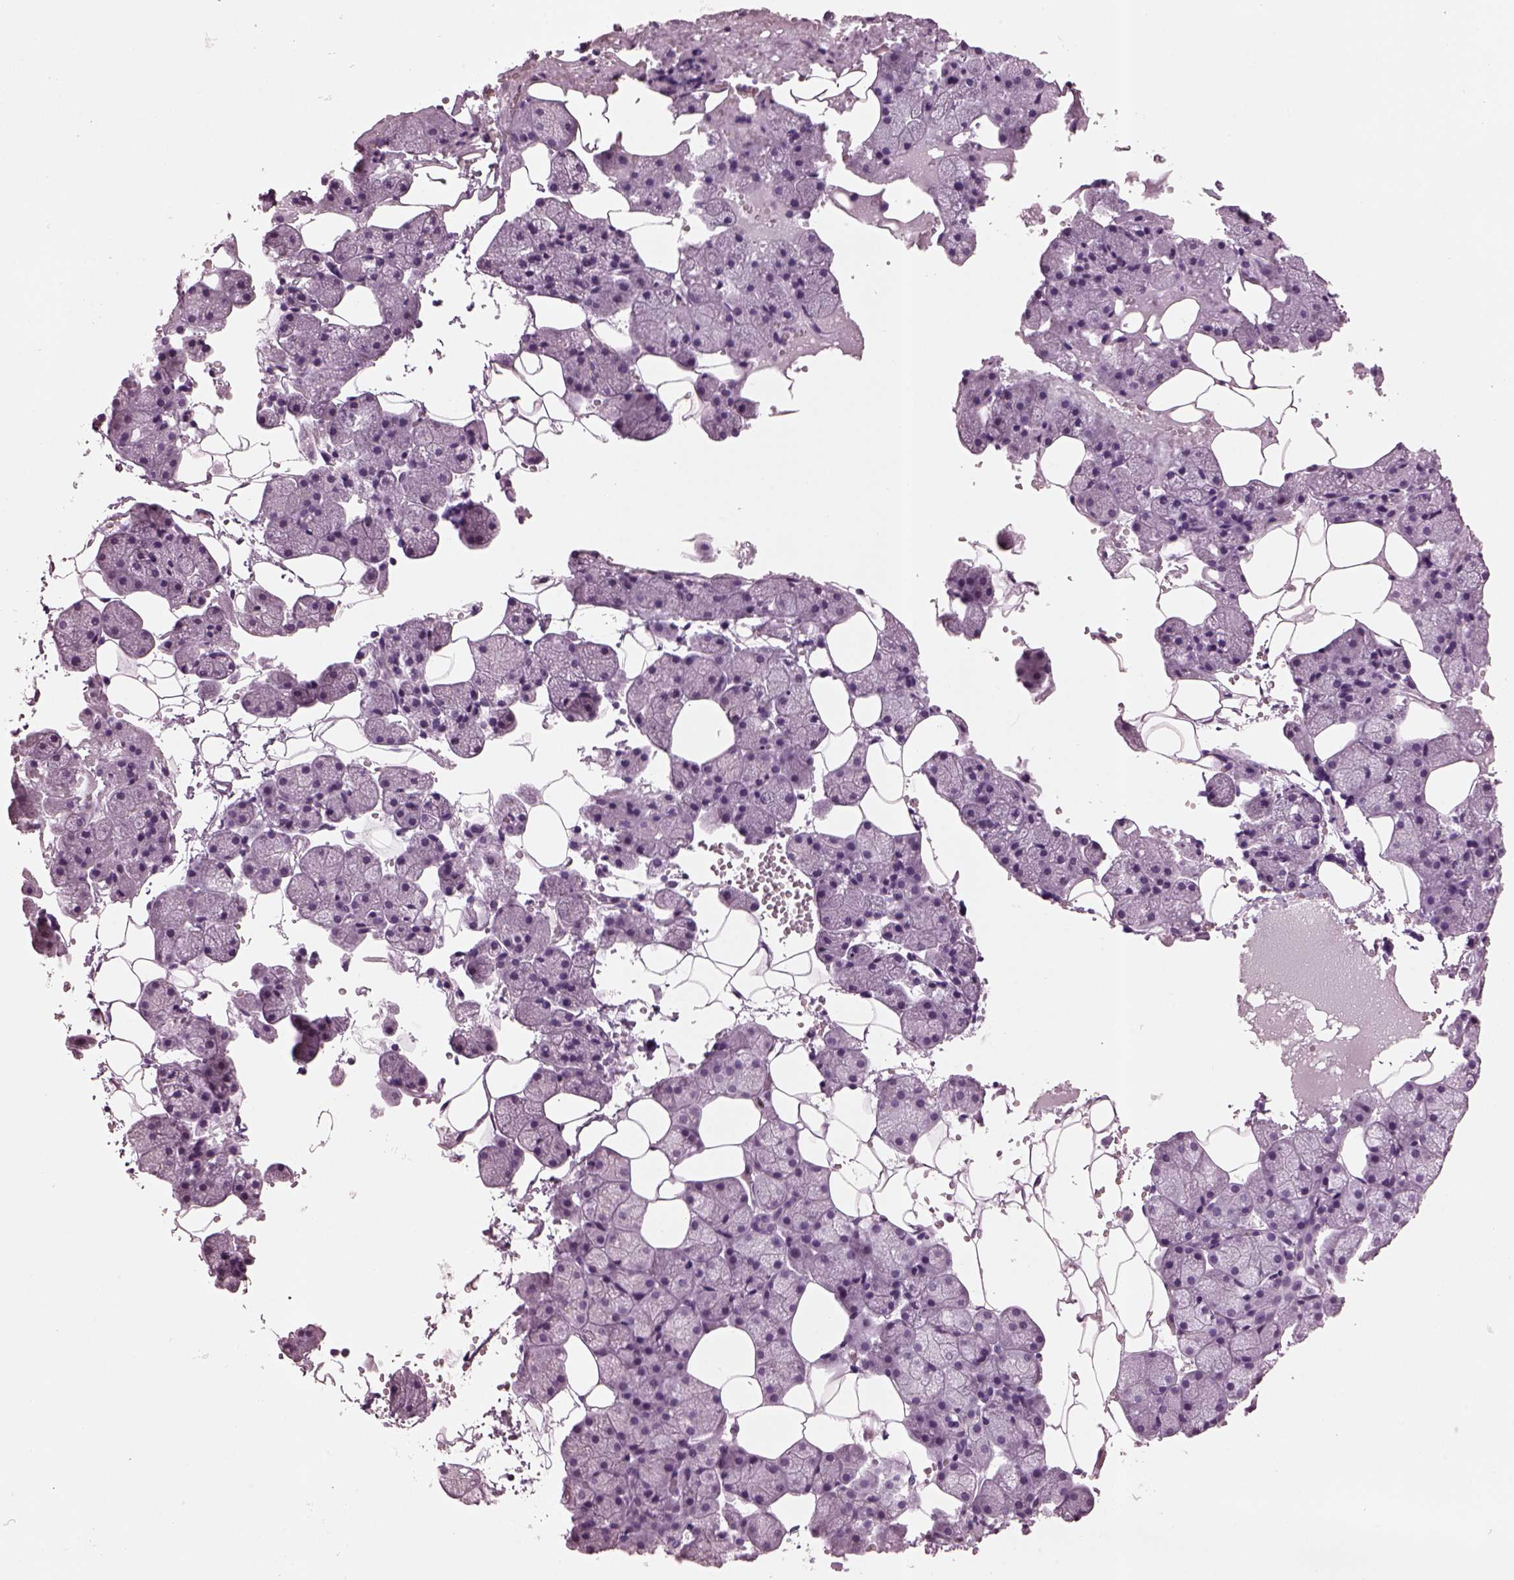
{"staining": {"intensity": "negative", "quantity": "none", "location": "none"}, "tissue": "salivary gland", "cell_type": "Glandular cells", "image_type": "normal", "snomed": [{"axis": "morphology", "description": "Normal tissue, NOS"}, {"axis": "topography", "description": "Salivary gland"}], "caption": "This histopathology image is of unremarkable salivary gland stained with immunohistochemistry to label a protein in brown with the nuclei are counter-stained blue. There is no expression in glandular cells.", "gene": "SLC6A17", "patient": {"sex": "male", "age": 38}}